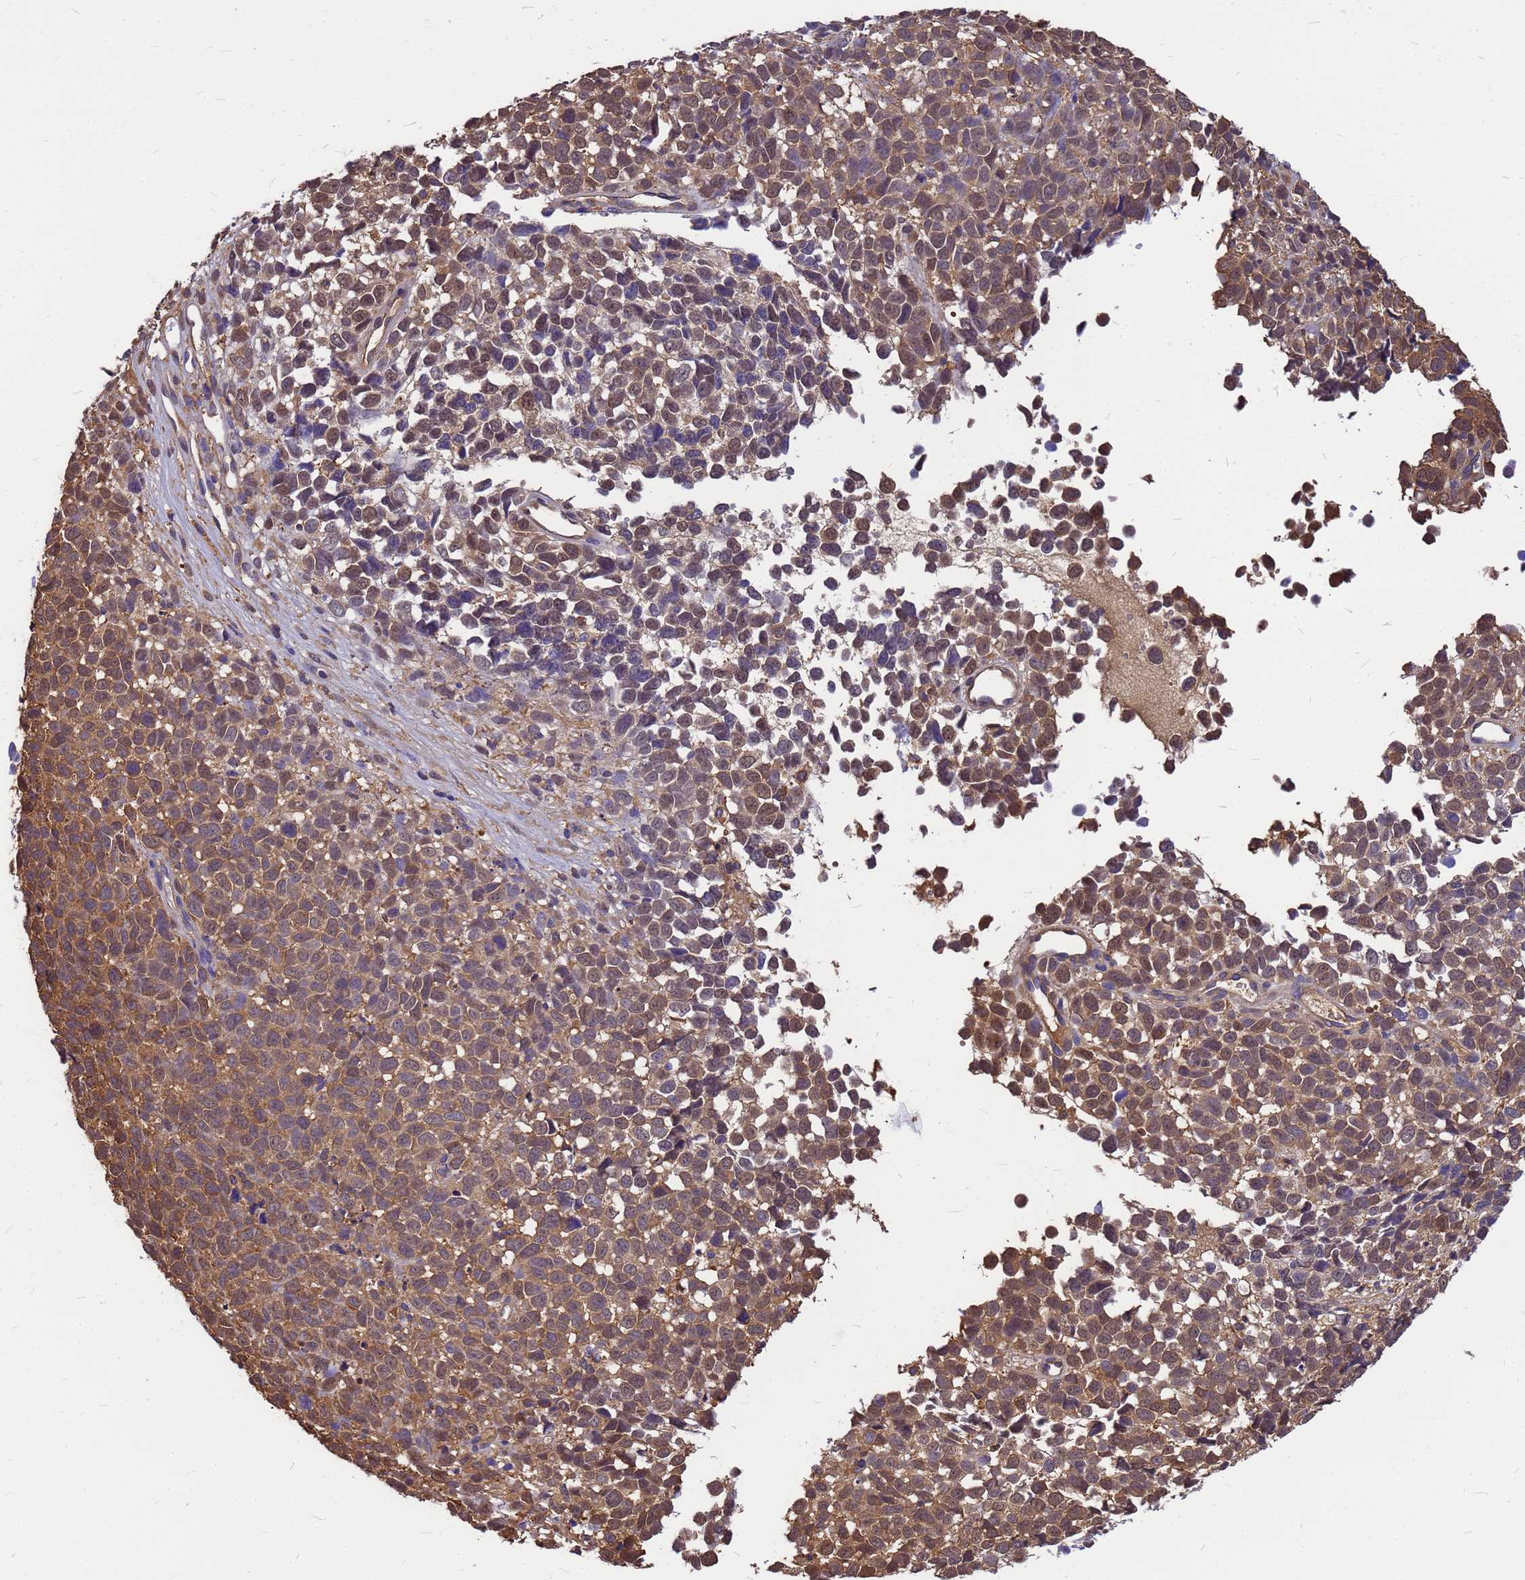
{"staining": {"intensity": "moderate", "quantity": ">75%", "location": "cytoplasmic/membranous"}, "tissue": "melanoma", "cell_type": "Tumor cells", "image_type": "cancer", "snomed": [{"axis": "morphology", "description": "Malignant melanoma, NOS"}, {"axis": "topography", "description": "Nose, NOS"}], "caption": "Malignant melanoma was stained to show a protein in brown. There is medium levels of moderate cytoplasmic/membranous expression in approximately >75% of tumor cells.", "gene": "GID4", "patient": {"sex": "female", "age": 48}}